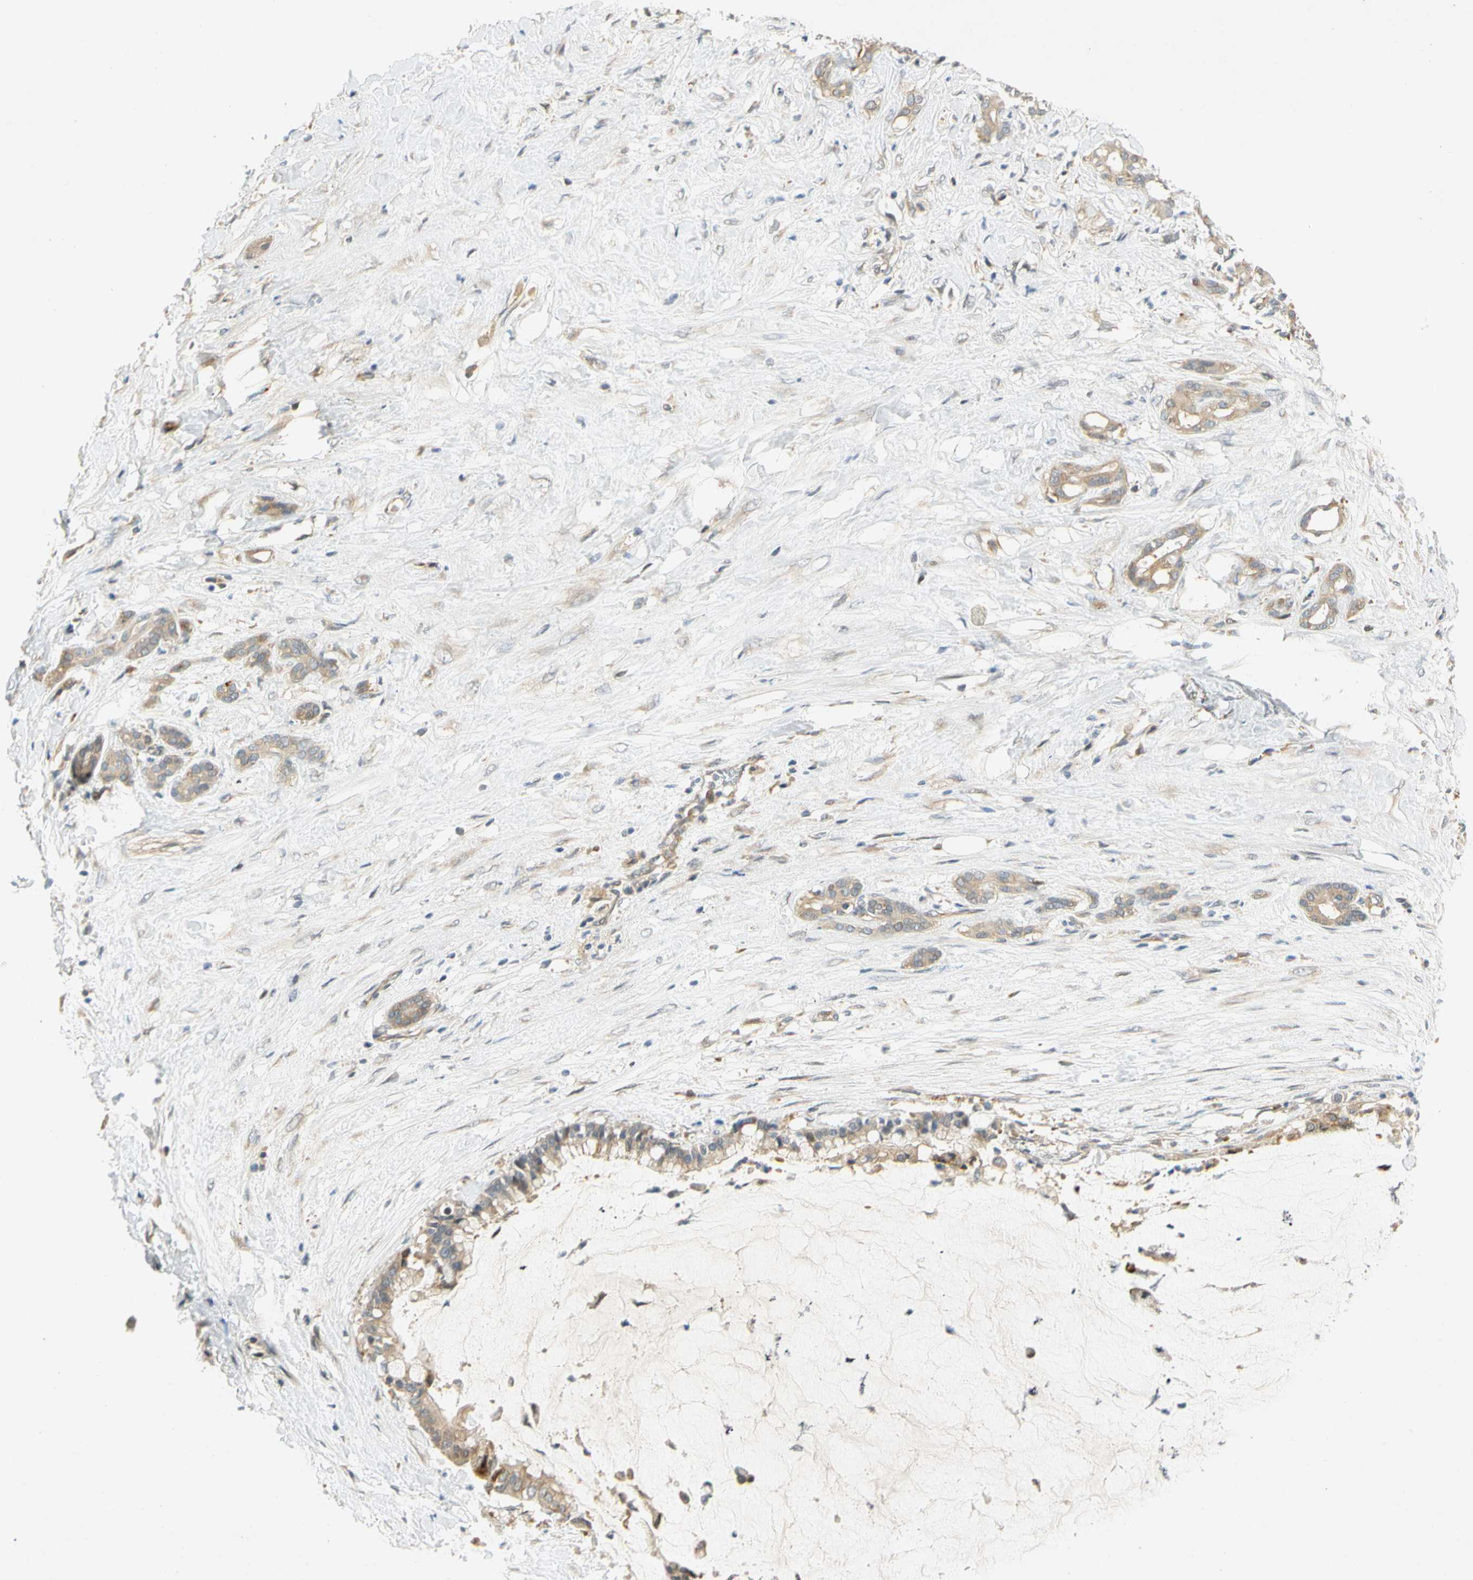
{"staining": {"intensity": "weak", "quantity": ">75%", "location": "cytoplasmic/membranous"}, "tissue": "pancreatic cancer", "cell_type": "Tumor cells", "image_type": "cancer", "snomed": [{"axis": "morphology", "description": "Adenocarcinoma, NOS"}, {"axis": "topography", "description": "Pancreas"}], "caption": "Immunohistochemical staining of pancreatic cancer (adenocarcinoma) demonstrates low levels of weak cytoplasmic/membranous protein expression in approximately >75% of tumor cells.", "gene": "GATD1", "patient": {"sex": "male", "age": 41}}